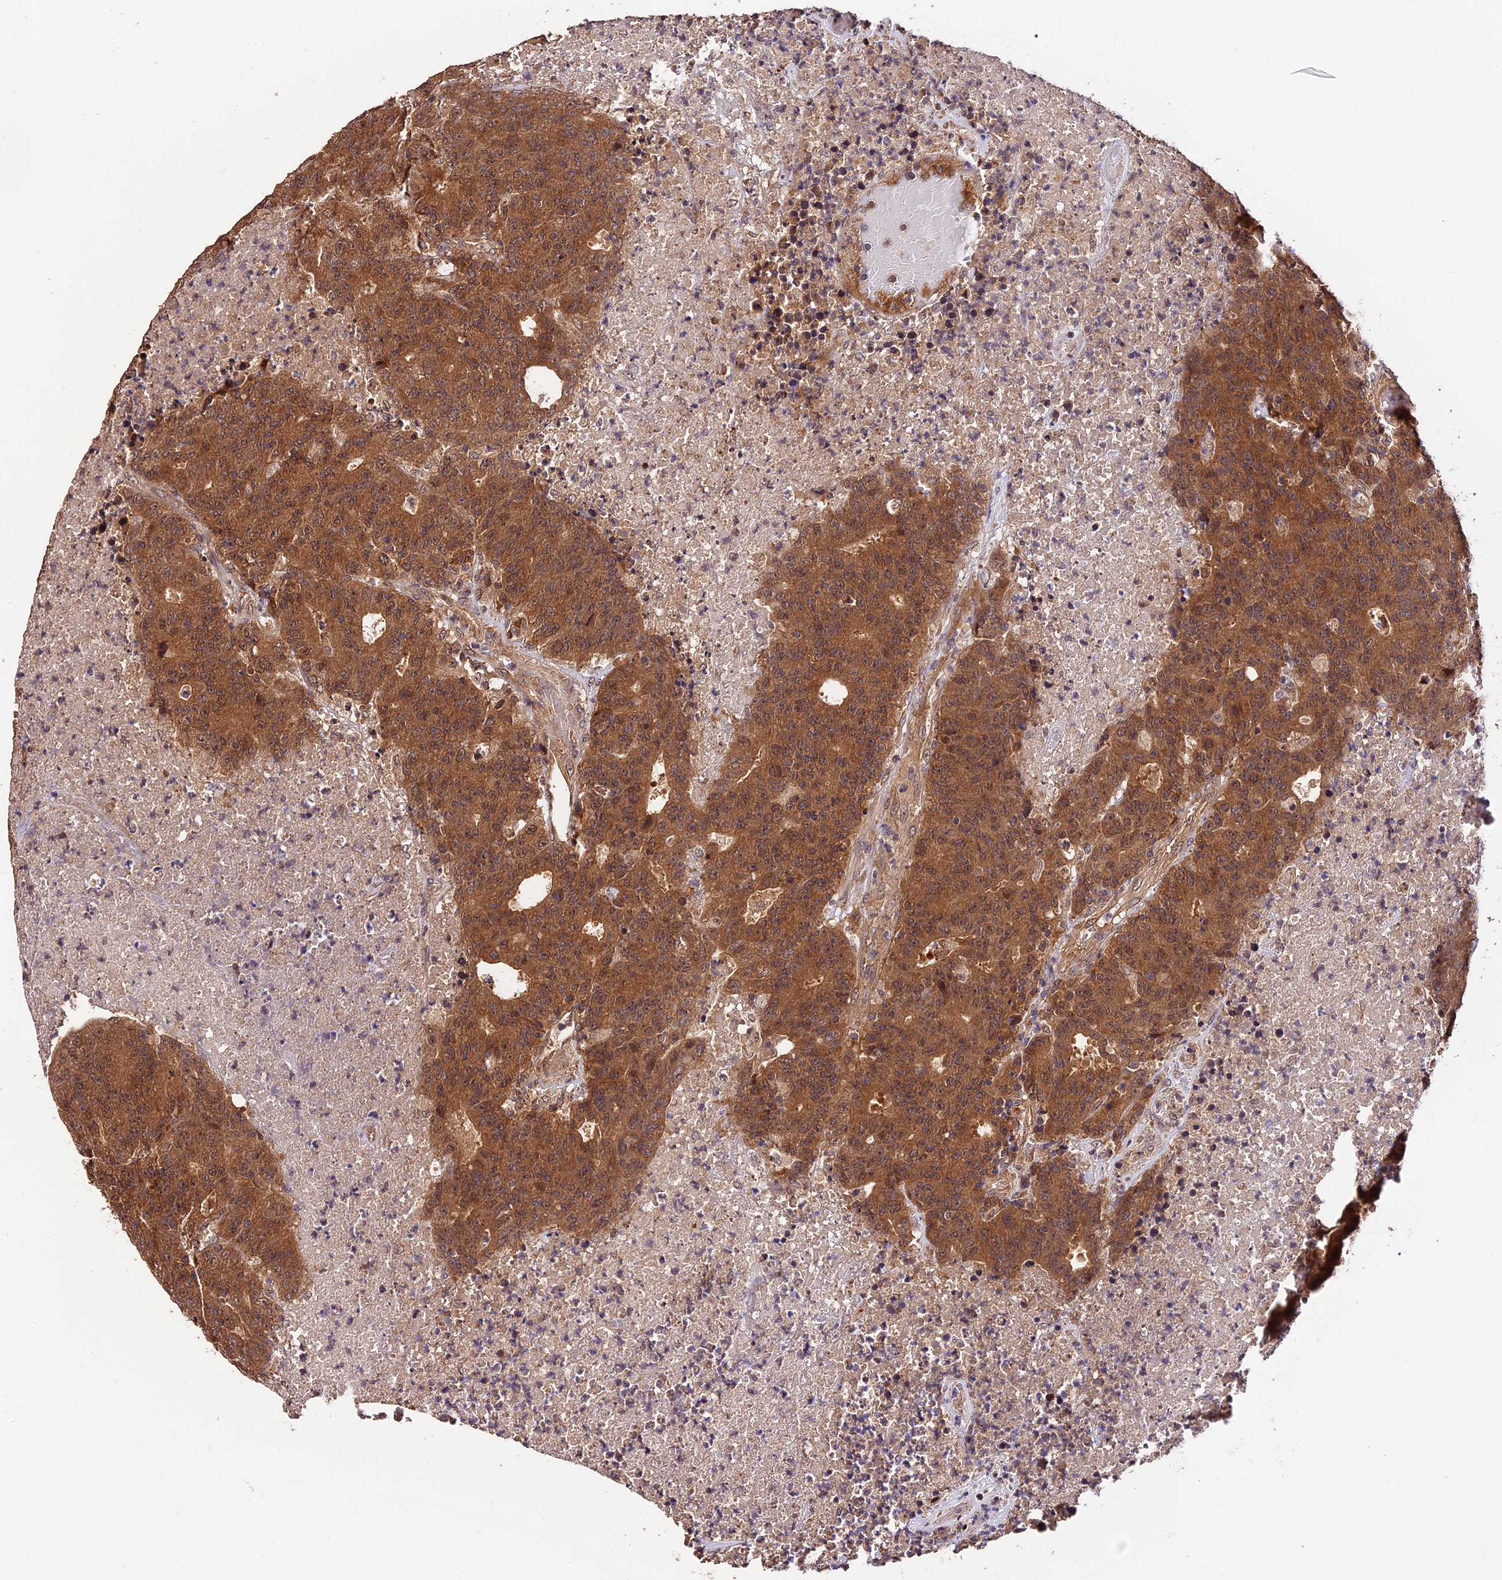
{"staining": {"intensity": "moderate", "quantity": ">75%", "location": "cytoplasmic/membranous"}, "tissue": "colorectal cancer", "cell_type": "Tumor cells", "image_type": "cancer", "snomed": [{"axis": "morphology", "description": "Adenocarcinoma, NOS"}, {"axis": "topography", "description": "Colon"}], "caption": "The image exhibits staining of adenocarcinoma (colorectal), revealing moderate cytoplasmic/membranous protein positivity (brown color) within tumor cells.", "gene": "TRMT1", "patient": {"sex": "female", "age": 75}}